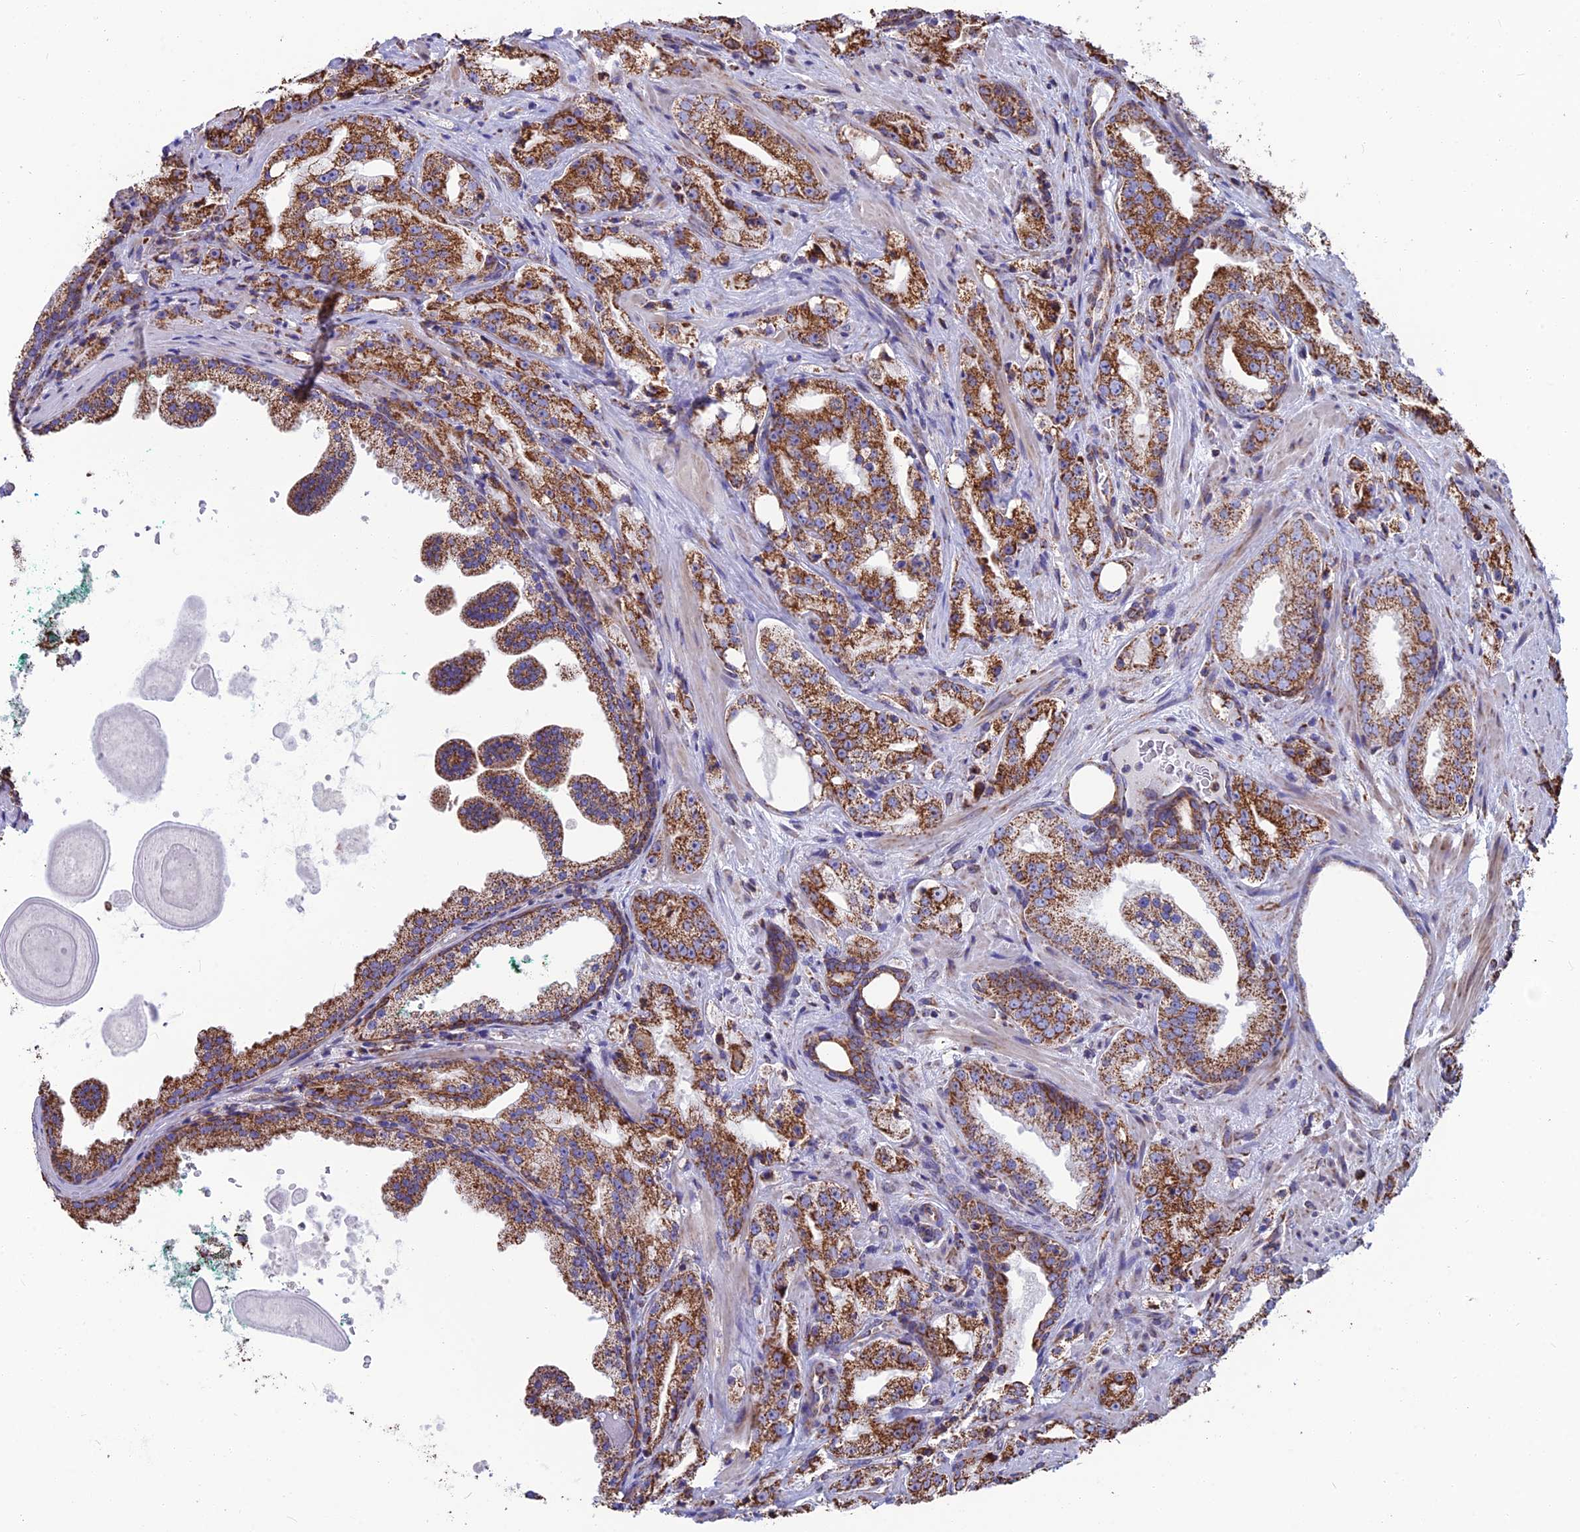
{"staining": {"intensity": "strong", "quantity": ">75%", "location": "cytoplasmic/membranous"}, "tissue": "prostate cancer", "cell_type": "Tumor cells", "image_type": "cancer", "snomed": [{"axis": "morphology", "description": "Adenocarcinoma, High grade"}, {"axis": "topography", "description": "Prostate"}], "caption": "A high amount of strong cytoplasmic/membranous expression is seen in about >75% of tumor cells in adenocarcinoma (high-grade) (prostate) tissue. The protein of interest is stained brown, and the nuclei are stained in blue (DAB (3,3'-diaminobenzidine) IHC with brightfield microscopy, high magnification).", "gene": "CS", "patient": {"sex": "male", "age": 64}}